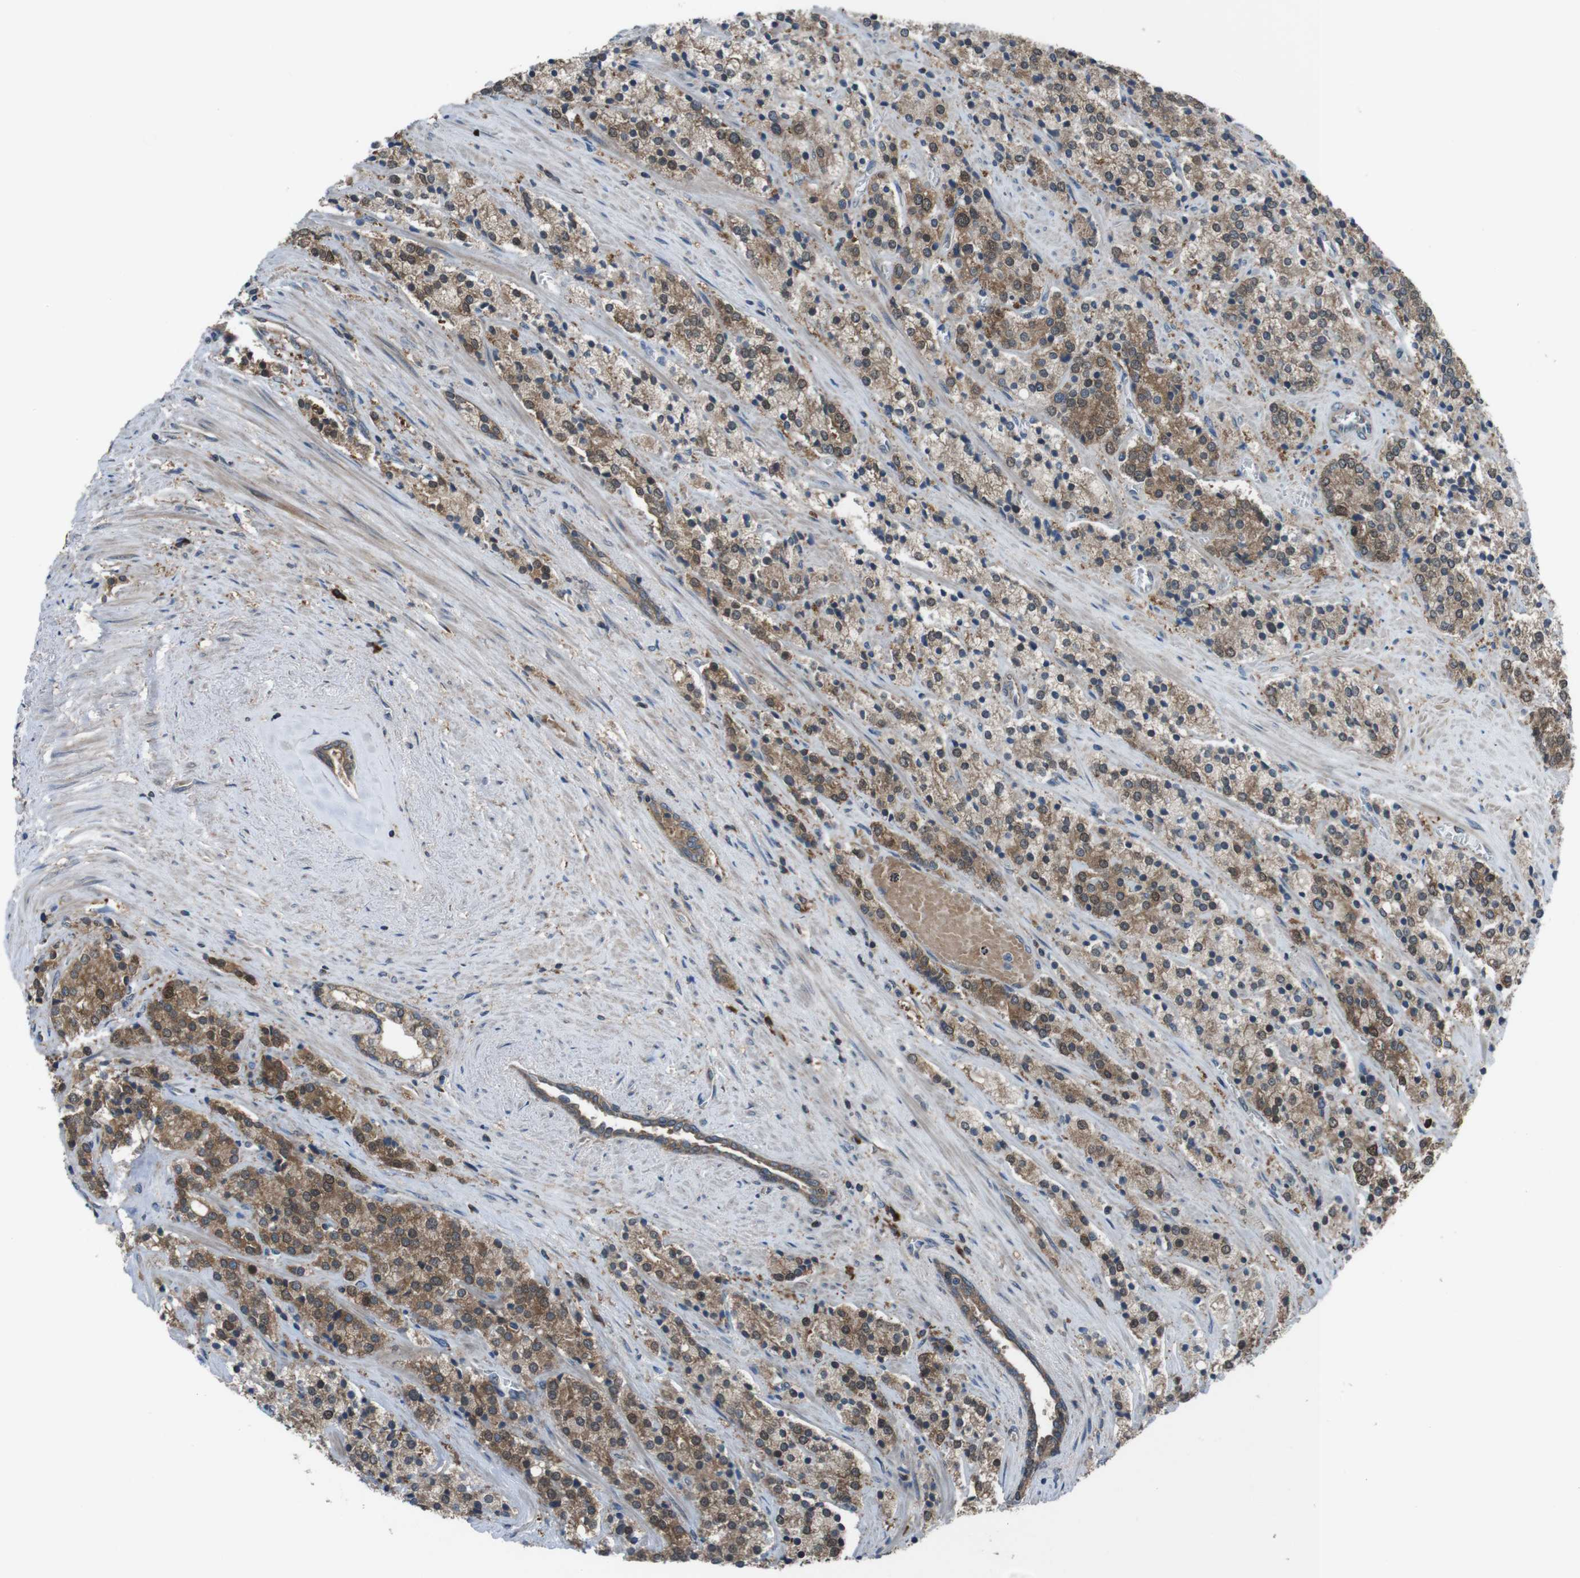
{"staining": {"intensity": "moderate", "quantity": ">75%", "location": "cytoplasmic/membranous"}, "tissue": "prostate cancer", "cell_type": "Tumor cells", "image_type": "cancer", "snomed": [{"axis": "morphology", "description": "Adenocarcinoma, High grade"}, {"axis": "topography", "description": "Prostate"}], "caption": "IHC photomicrograph of neoplastic tissue: human prostate cancer (adenocarcinoma (high-grade)) stained using immunohistochemistry (IHC) exhibits medium levels of moderate protein expression localized specifically in the cytoplasmic/membranous of tumor cells, appearing as a cytoplasmic/membranous brown color.", "gene": "SSR3", "patient": {"sex": "male", "age": 71}}